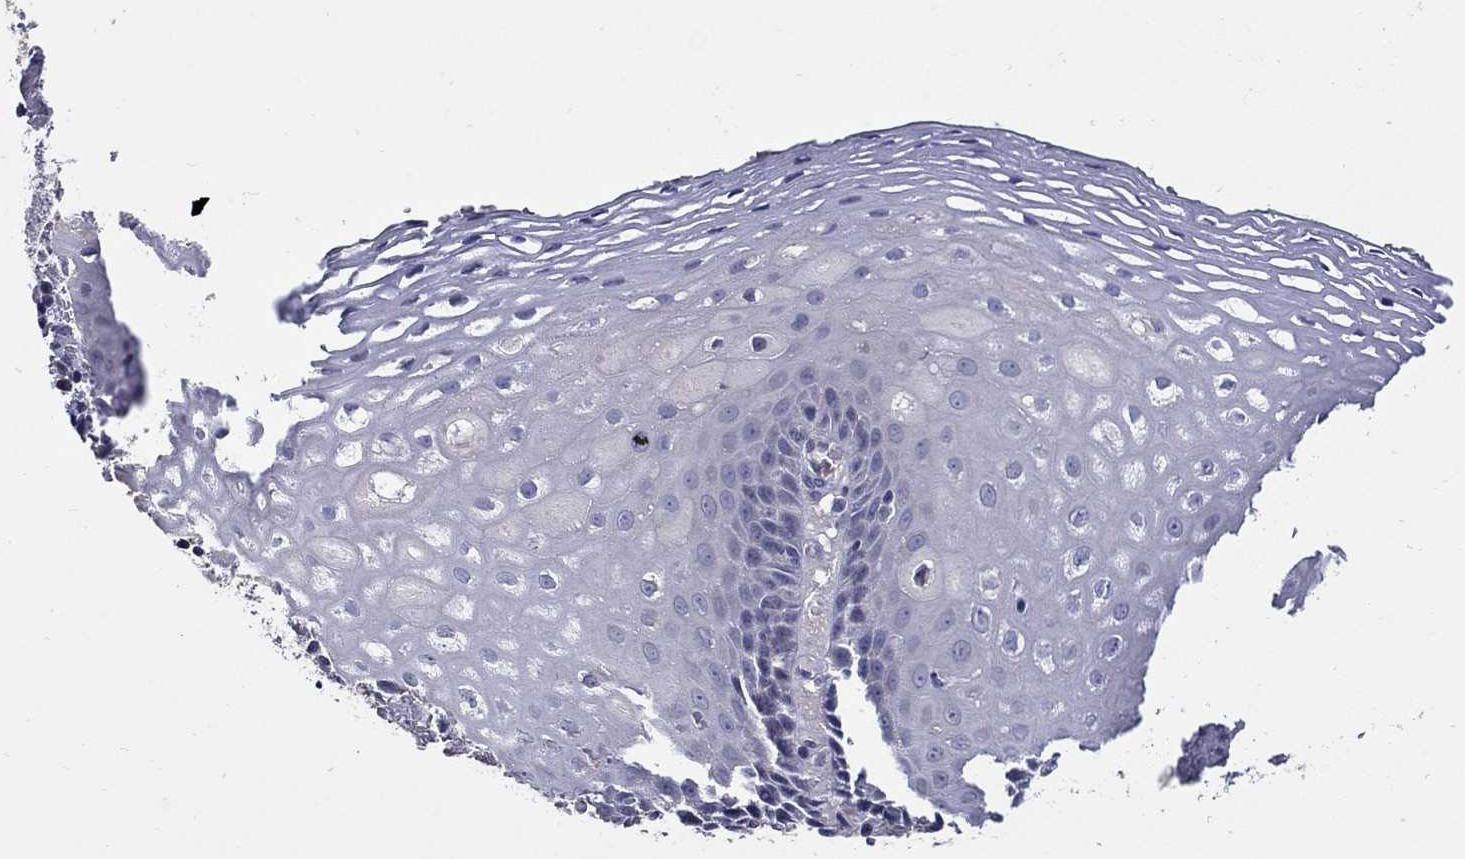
{"staining": {"intensity": "negative", "quantity": "none", "location": "none"}, "tissue": "esophagus", "cell_type": "Squamous epithelial cells", "image_type": "normal", "snomed": [{"axis": "morphology", "description": "Normal tissue, NOS"}, {"axis": "topography", "description": "Esophagus"}], "caption": "DAB (3,3'-diaminobenzidine) immunohistochemical staining of normal esophagus displays no significant positivity in squamous epithelial cells.", "gene": "CETN1", "patient": {"sex": "male", "age": 76}}